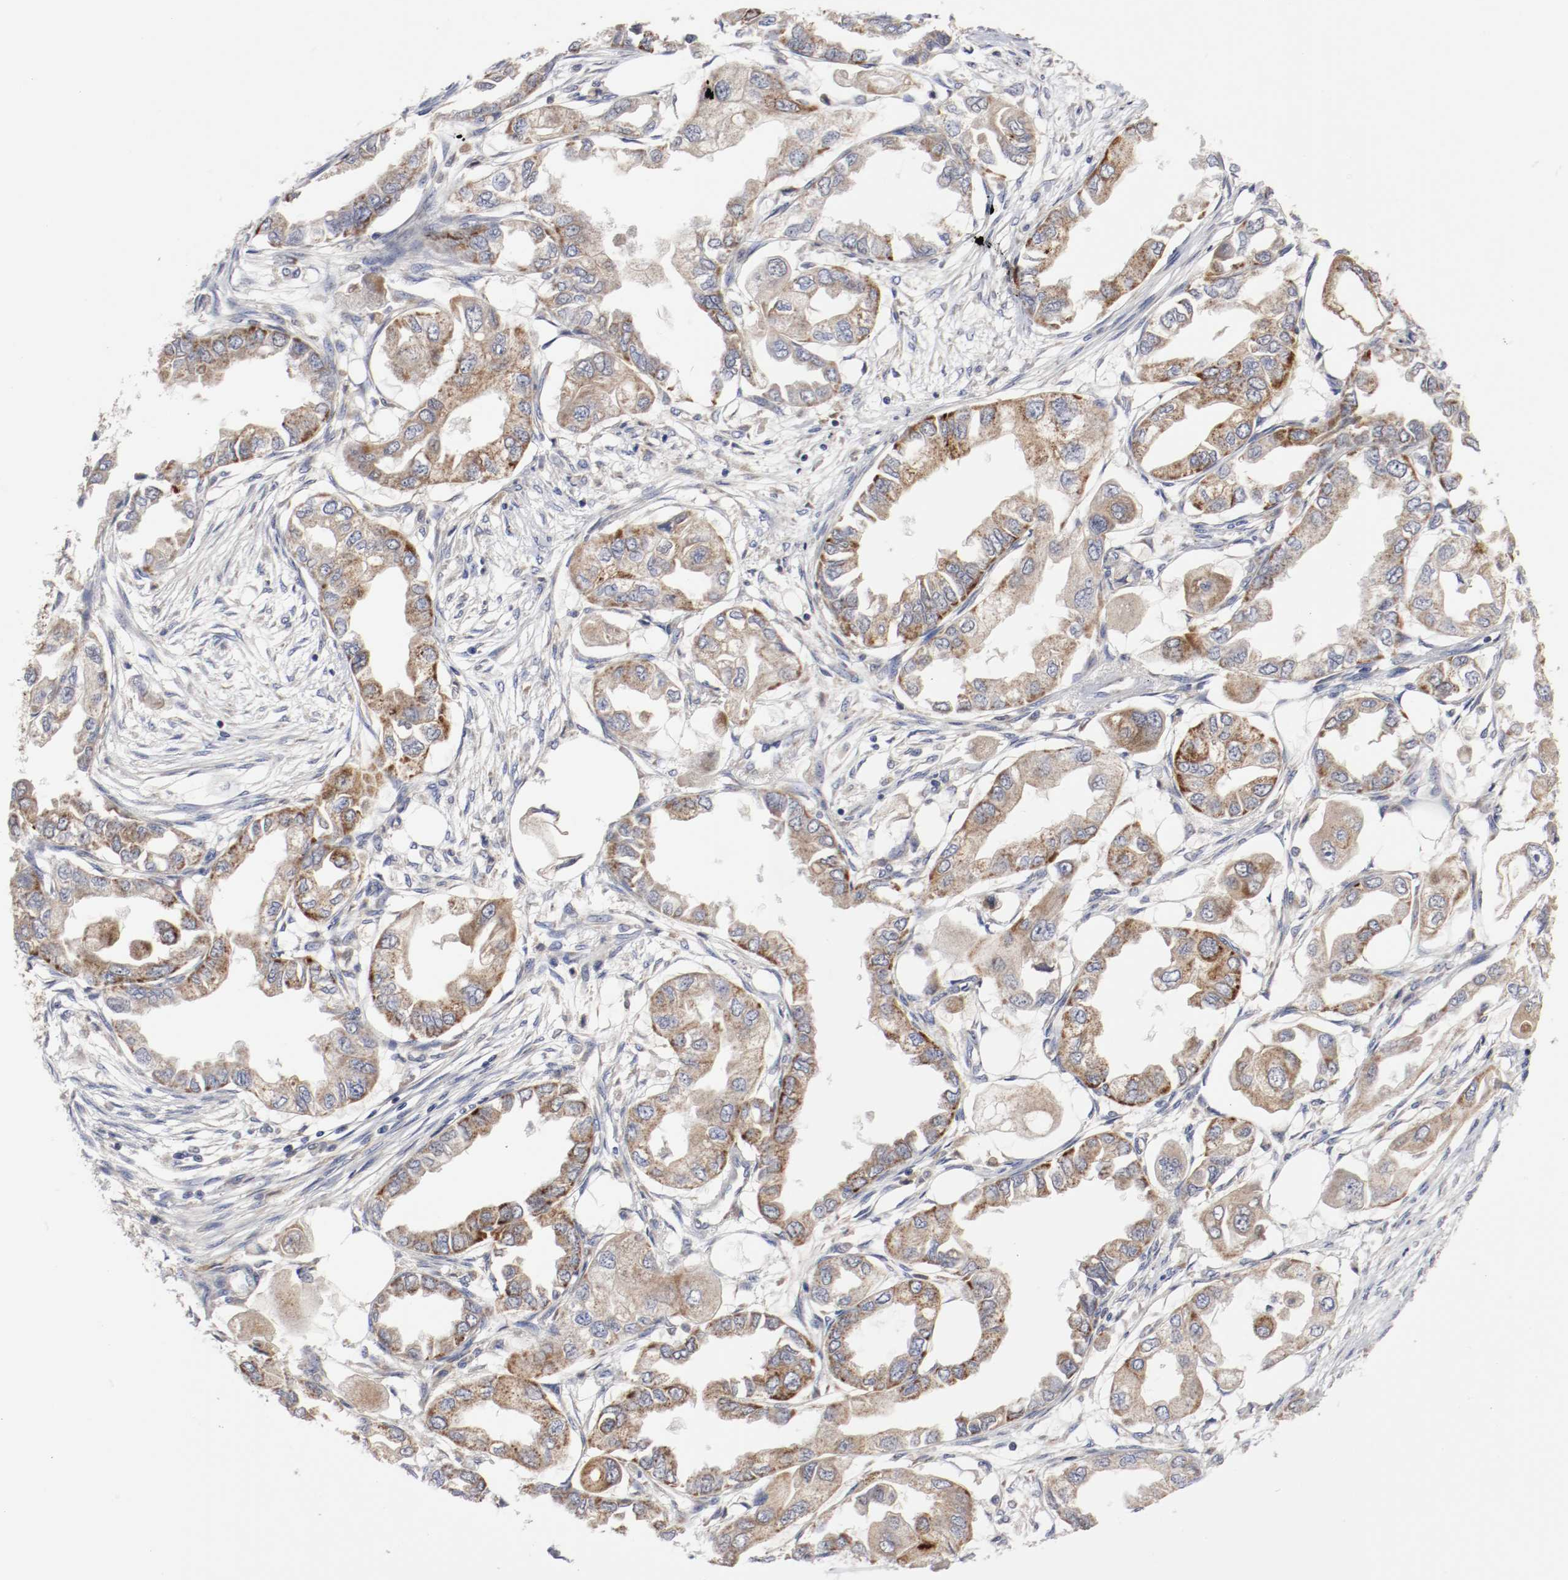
{"staining": {"intensity": "moderate", "quantity": ">75%", "location": "cytoplasmic/membranous"}, "tissue": "endometrial cancer", "cell_type": "Tumor cells", "image_type": "cancer", "snomed": [{"axis": "morphology", "description": "Adenocarcinoma, NOS"}, {"axis": "topography", "description": "Endometrium"}], "caption": "The image exhibits staining of adenocarcinoma (endometrial), revealing moderate cytoplasmic/membranous protein positivity (brown color) within tumor cells.", "gene": "AFG3L2", "patient": {"sex": "female", "age": 67}}